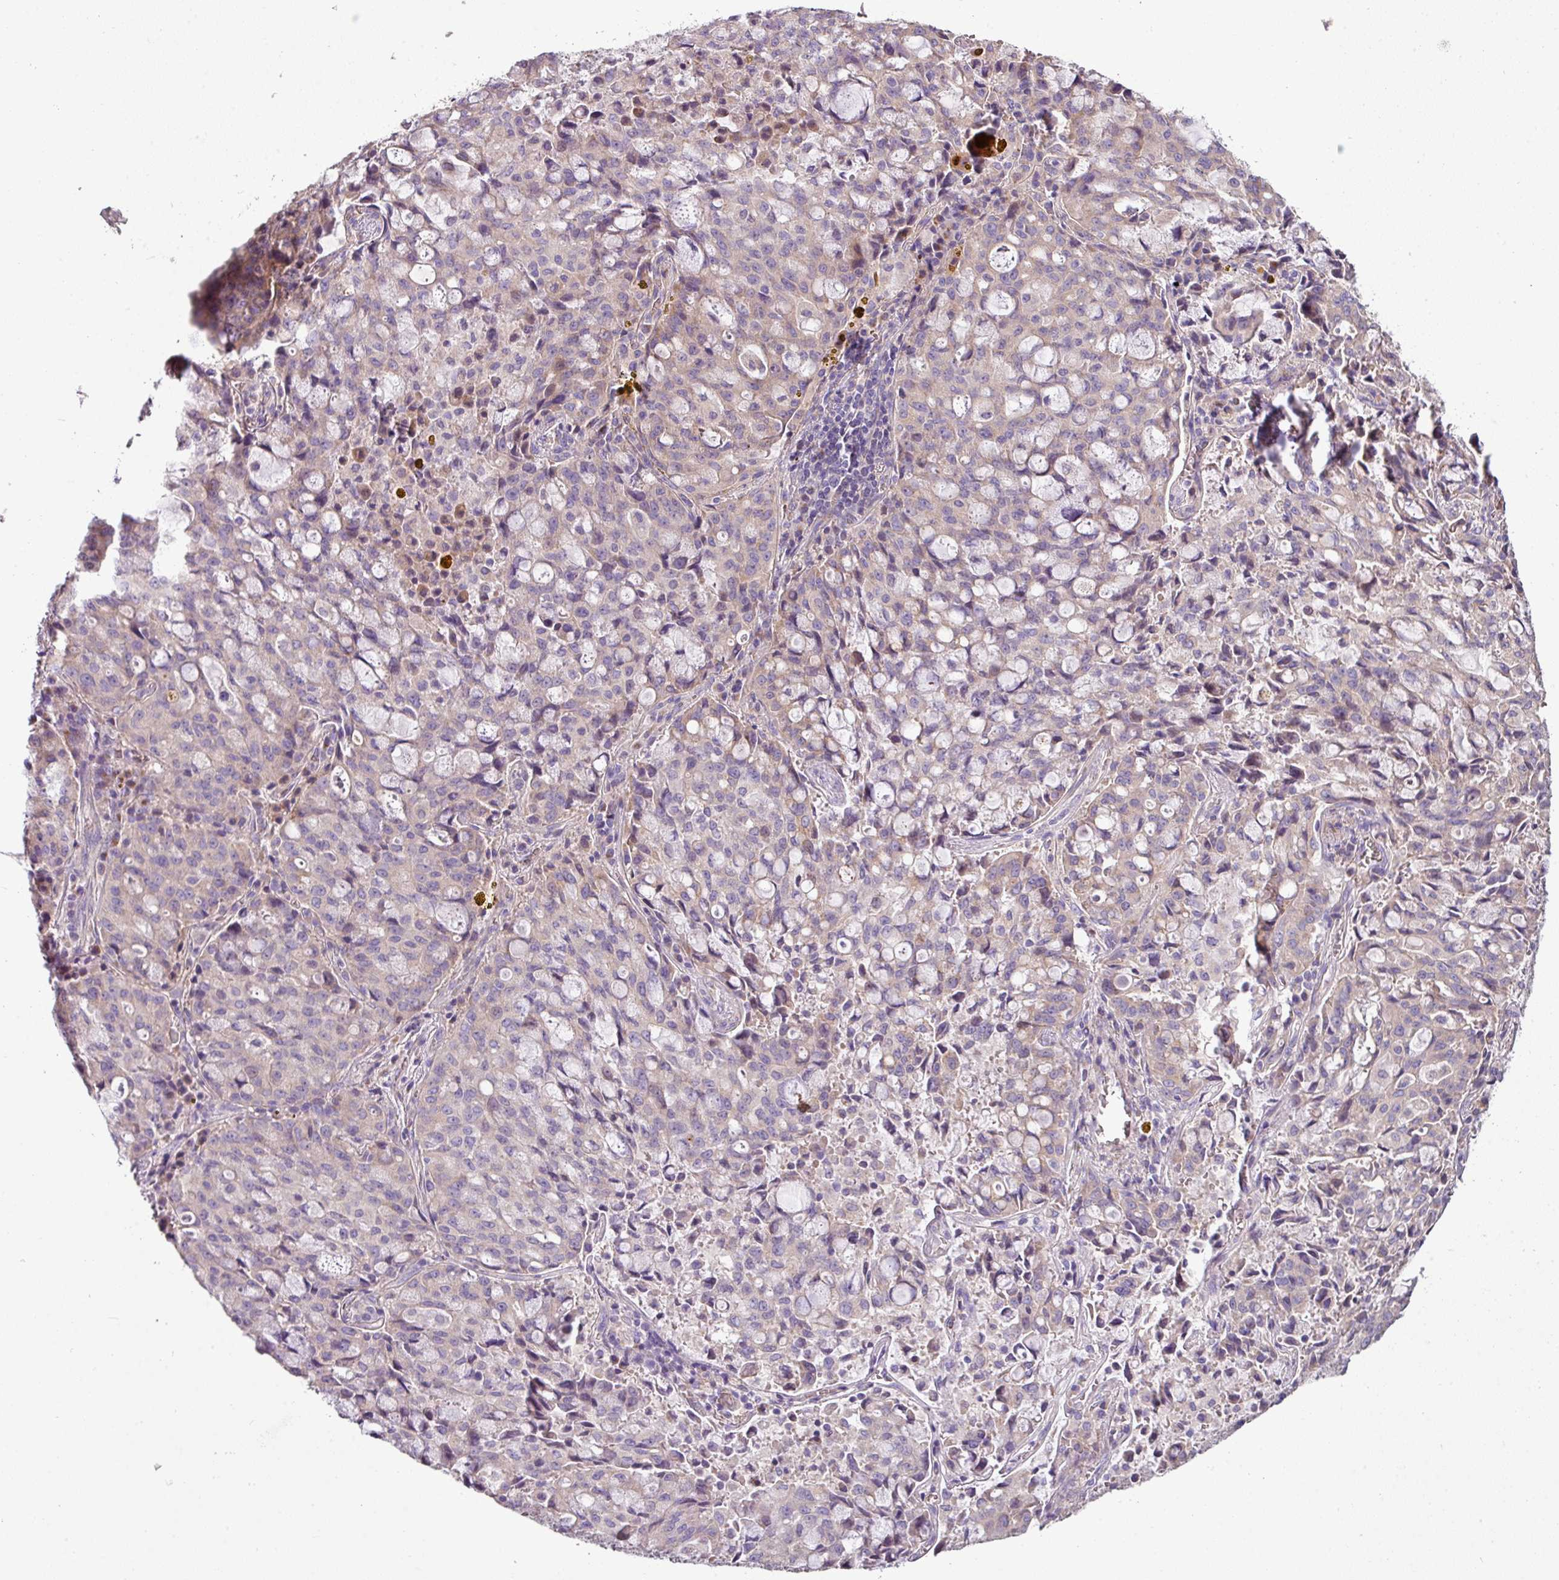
{"staining": {"intensity": "weak", "quantity": "25%-75%", "location": "cytoplasmic/membranous"}, "tissue": "lung cancer", "cell_type": "Tumor cells", "image_type": "cancer", "snomed": [{"axis": "morphology", "description": "Adenocarcinoma, NOS"}, {"axis": "topography", "description": "Lung"}], "caption": "An immunohistochemistry micrograph of neoplastic tissue is shown. Protein staining in brown shows weak cytoplasmic/membranous positivity in lung cancer (adenocarcinoma) within tumor cells. (DAB IHC, brown staining for protein, blue staining for nuclei).", "gene": "LRRC9", "patient": {"sex": "female", "age": 44}}